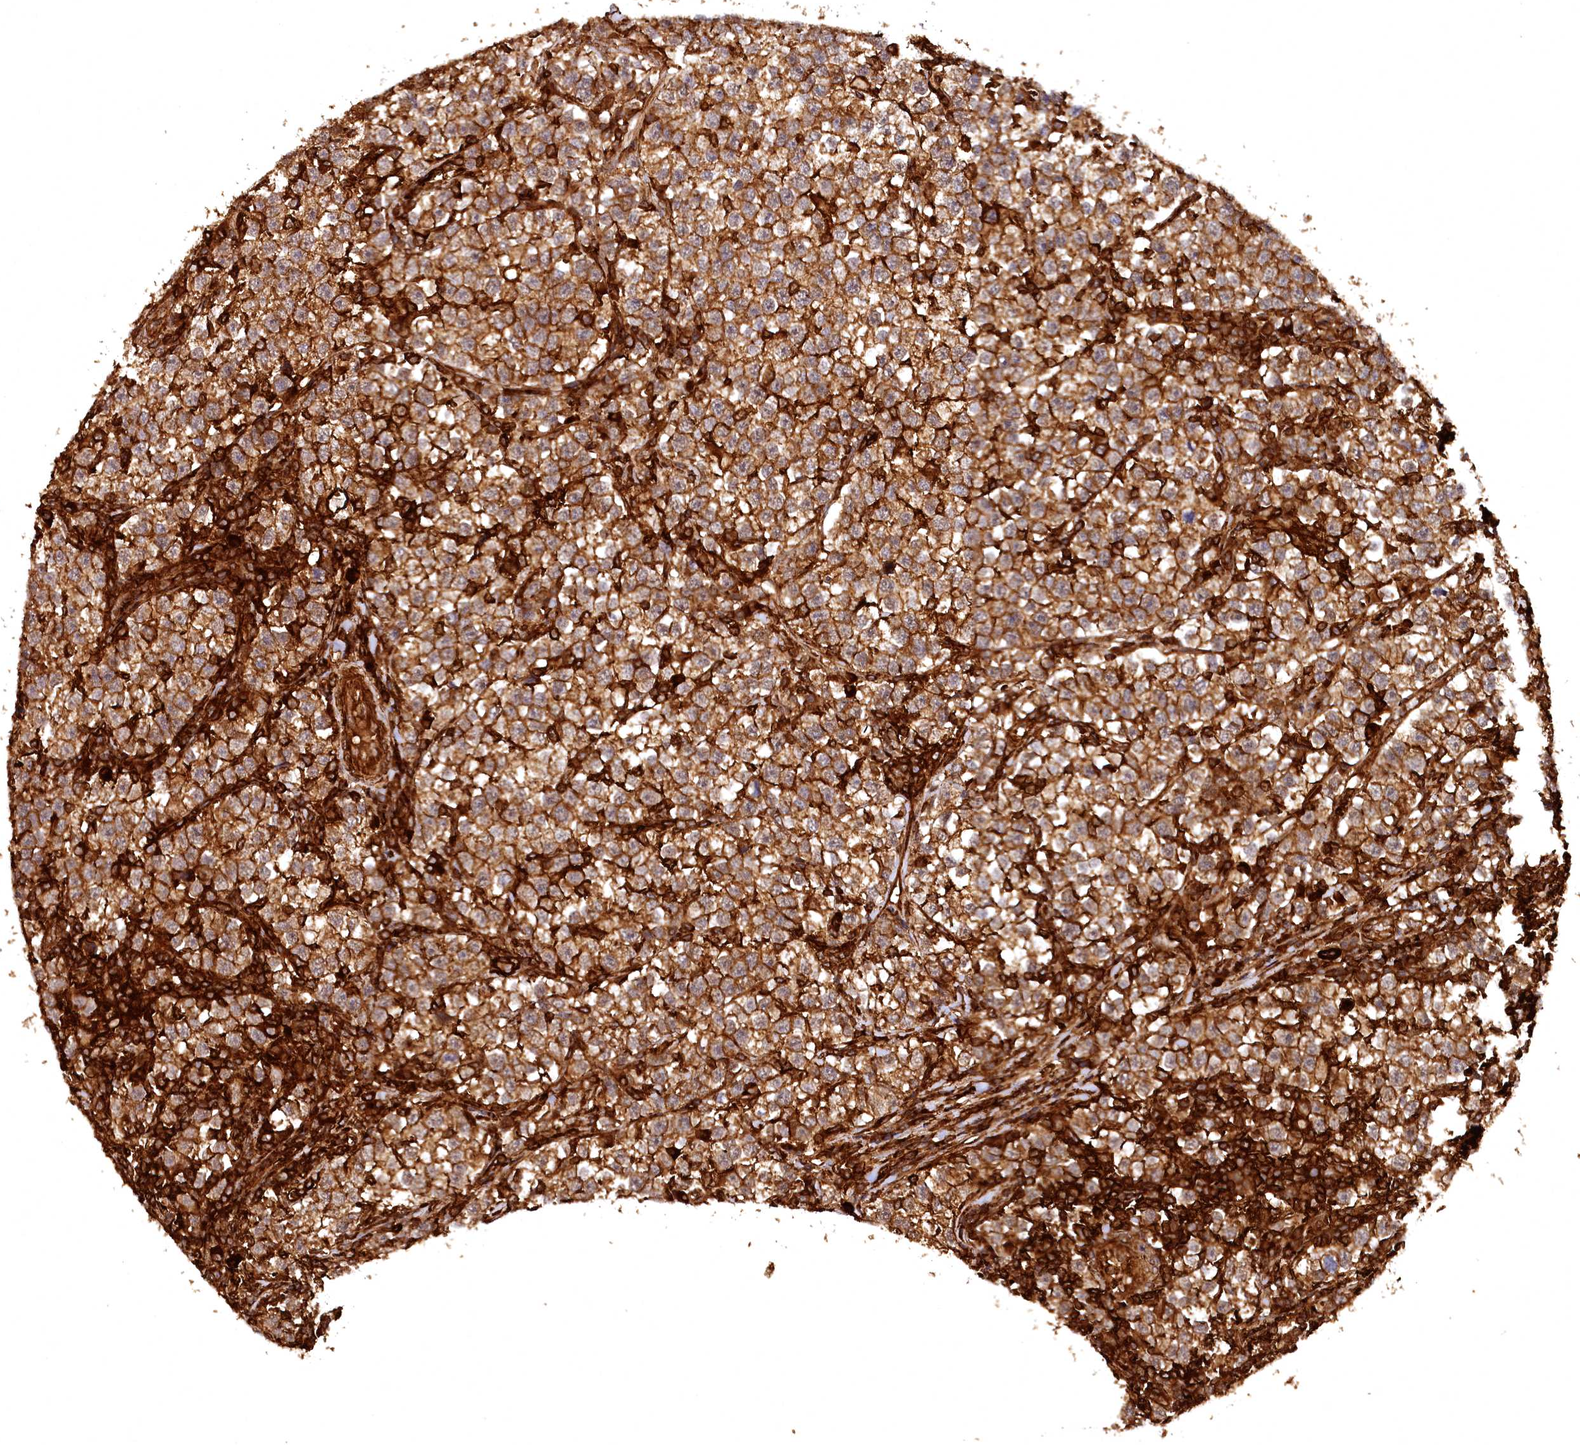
{"staining": {"intensity": "moderate", "quantity": ">75%", "location": "cytoplasmic/membranous"}, "tissue": "testis cancer", "cell_type": "Tumor cells", "image_type": "cancer", "snomed": [{"axis": "morphology", "description": "Normal tissue, NOS"}, {"axis": "morphology", "description": "Seminoma, NOS"}, {"axis": "topography", "description": "Testis"}], "caption": "Approximately >75% of tumor cells in human seminoma (testis) exhibit moderate cytoplasmic/membranous protein staining as visualized by brown immunohistochemical staining.", "gene": "STUB1", "patient": {"sex": "male", "age": 43}}